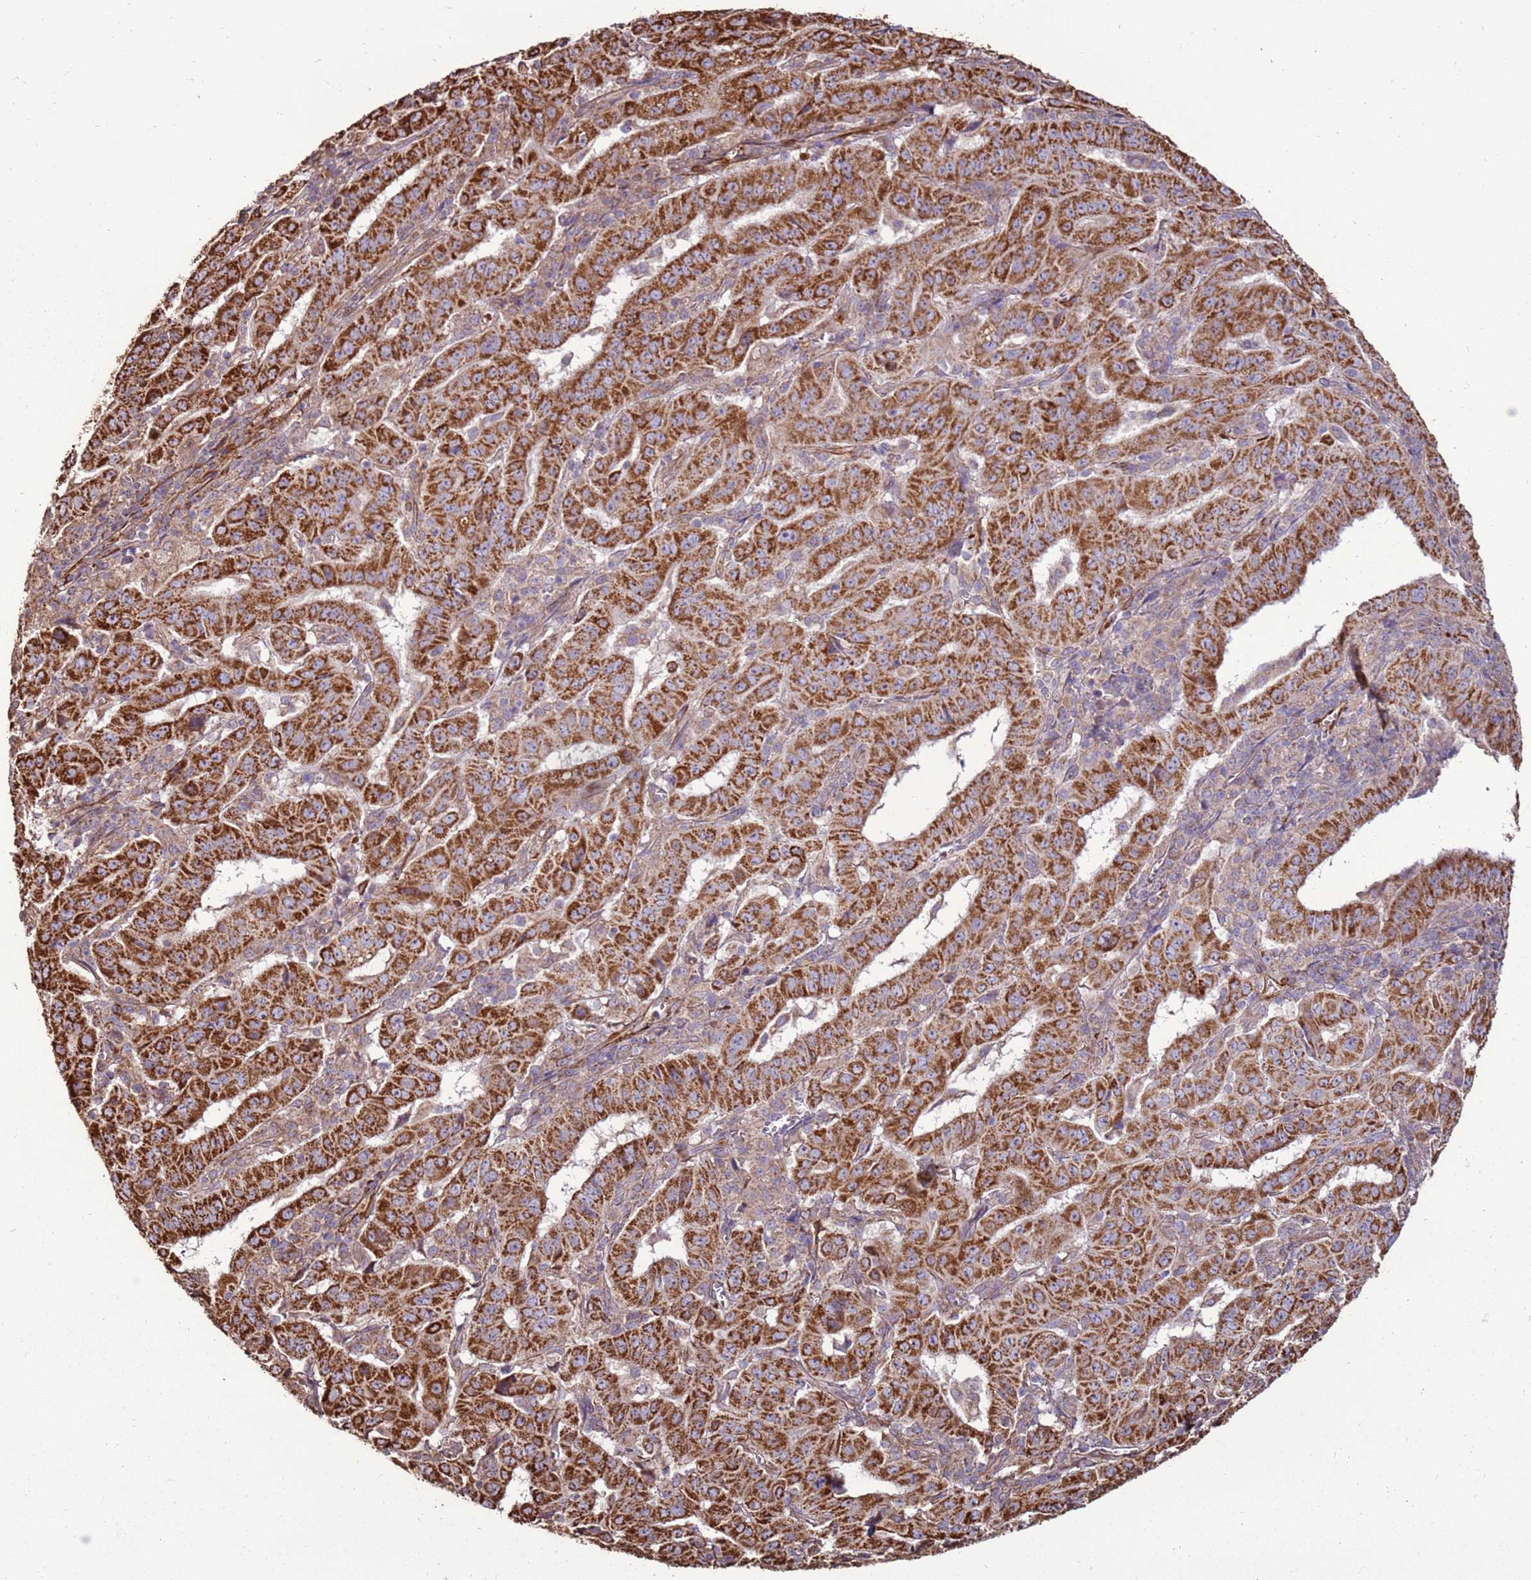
{"staining": {"intensity": "strong", "quantity": ">75%", "location": "cytoplasmic/membranous"}, "tissue": "pancreatic cancer", "cell_type": "Tumor cells", "image_type": "cancer", "snomed": [{"axis": "morphology", "description": "Adenocarcinoma, NOS"}, {"axis": "topography", "description": "Pancreas"}], "caption": "Pancreatic cancer stained with a protein marker displays strong staining in tumor cells.", "gene": "DDX59", "patient": {"sex": "male", "age": 63}}